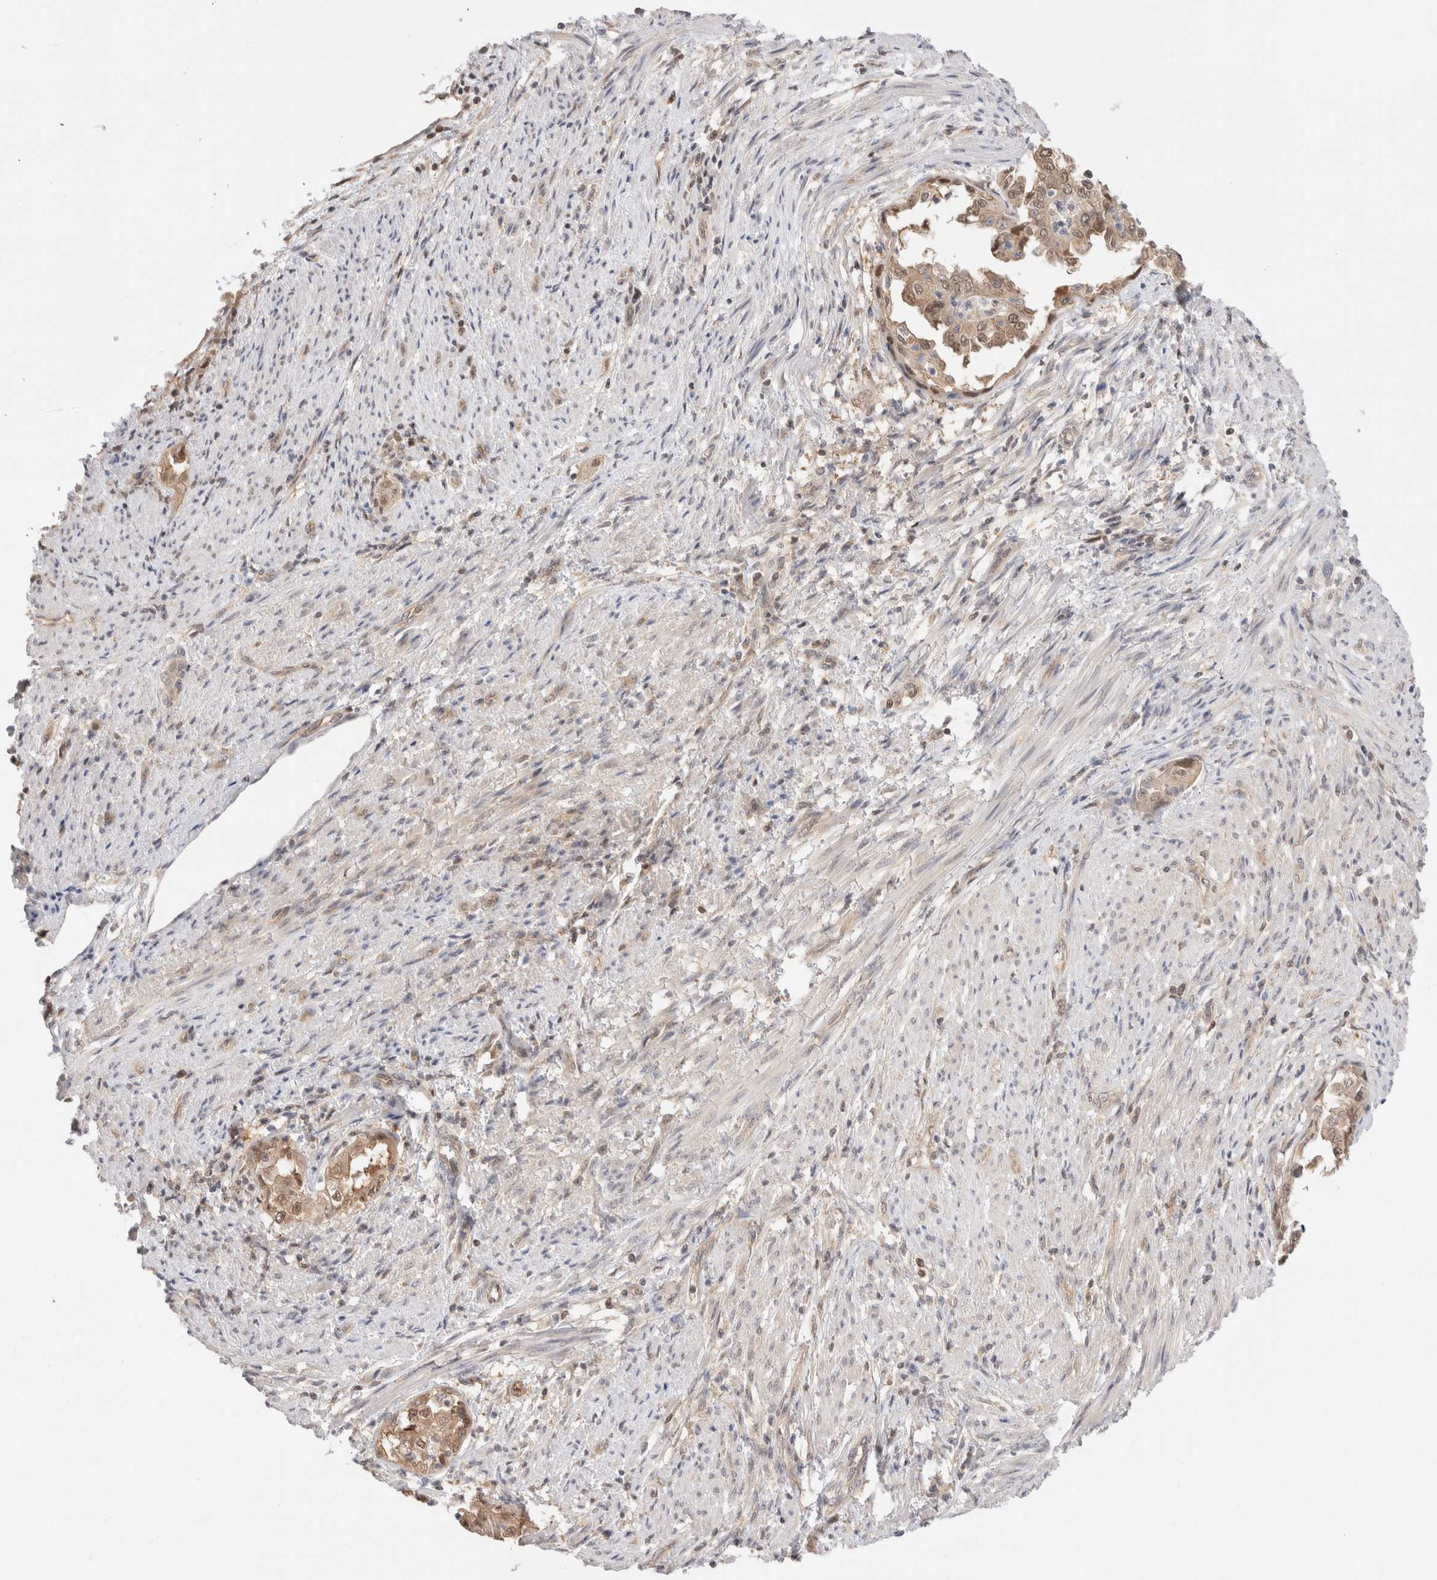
{"staining": {"intensity": "moderate", "quantity": ">75%", "location": "cytoplasmic/membranous,nuclear"}, "tissue": "endometrial cancer", "cell_type": "Tumor cells", "image_type": "cancer", "snomed": [{"axis": "morphology", "description": "Adenocarcinoma, NOS"}, {"axis": "topography", "description": "Endometrium"}], "caption": "Brown immunohistochemical staining in human endometrial cancer exhibits moderate cytoplasmic/membranous and nuclear staining in about >75% of tumor cells. (Brightfield microscopy of DAB IHC at high magnification).", "gene": "C17orf97", "patient": {"sex": "female", "age": 85}}